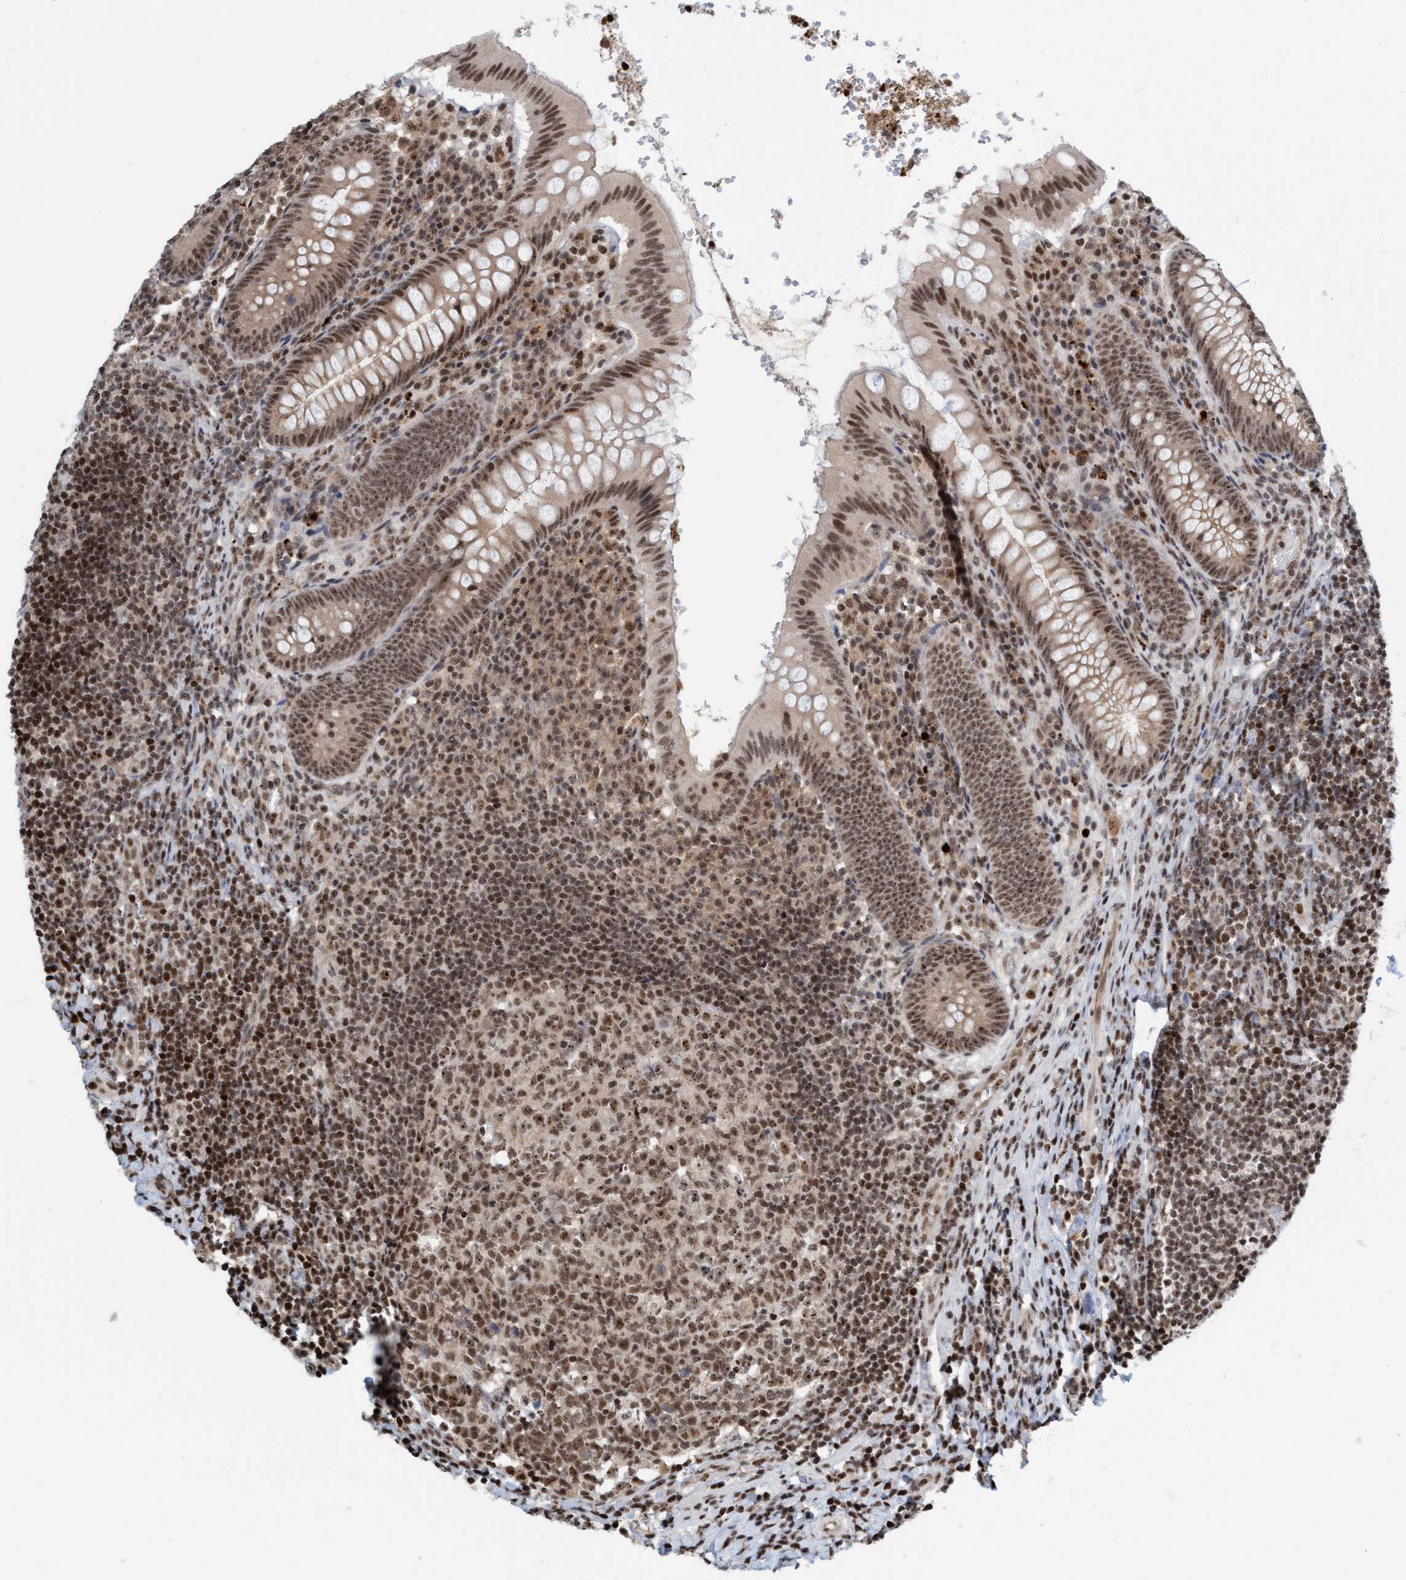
{"staining": {"intensity": "strong", "quantity": ">75%", "location": "nuclear"}, "tissue": "appendix", "cell_type": "Glandular cells", "image_type": "normal", "snomed": [{"axis": "morphology", "description": "Normal tissue, NOS"}, {"axis": "topography", "description": "Appendix"}], "caption": "Appendix stained with immunohistochemistry (IHC) exhibits strong nuclear staining in about >75% of glandular cells.", "gene": "SMCR8", "patient": {"sex": "male", "age": 8}}